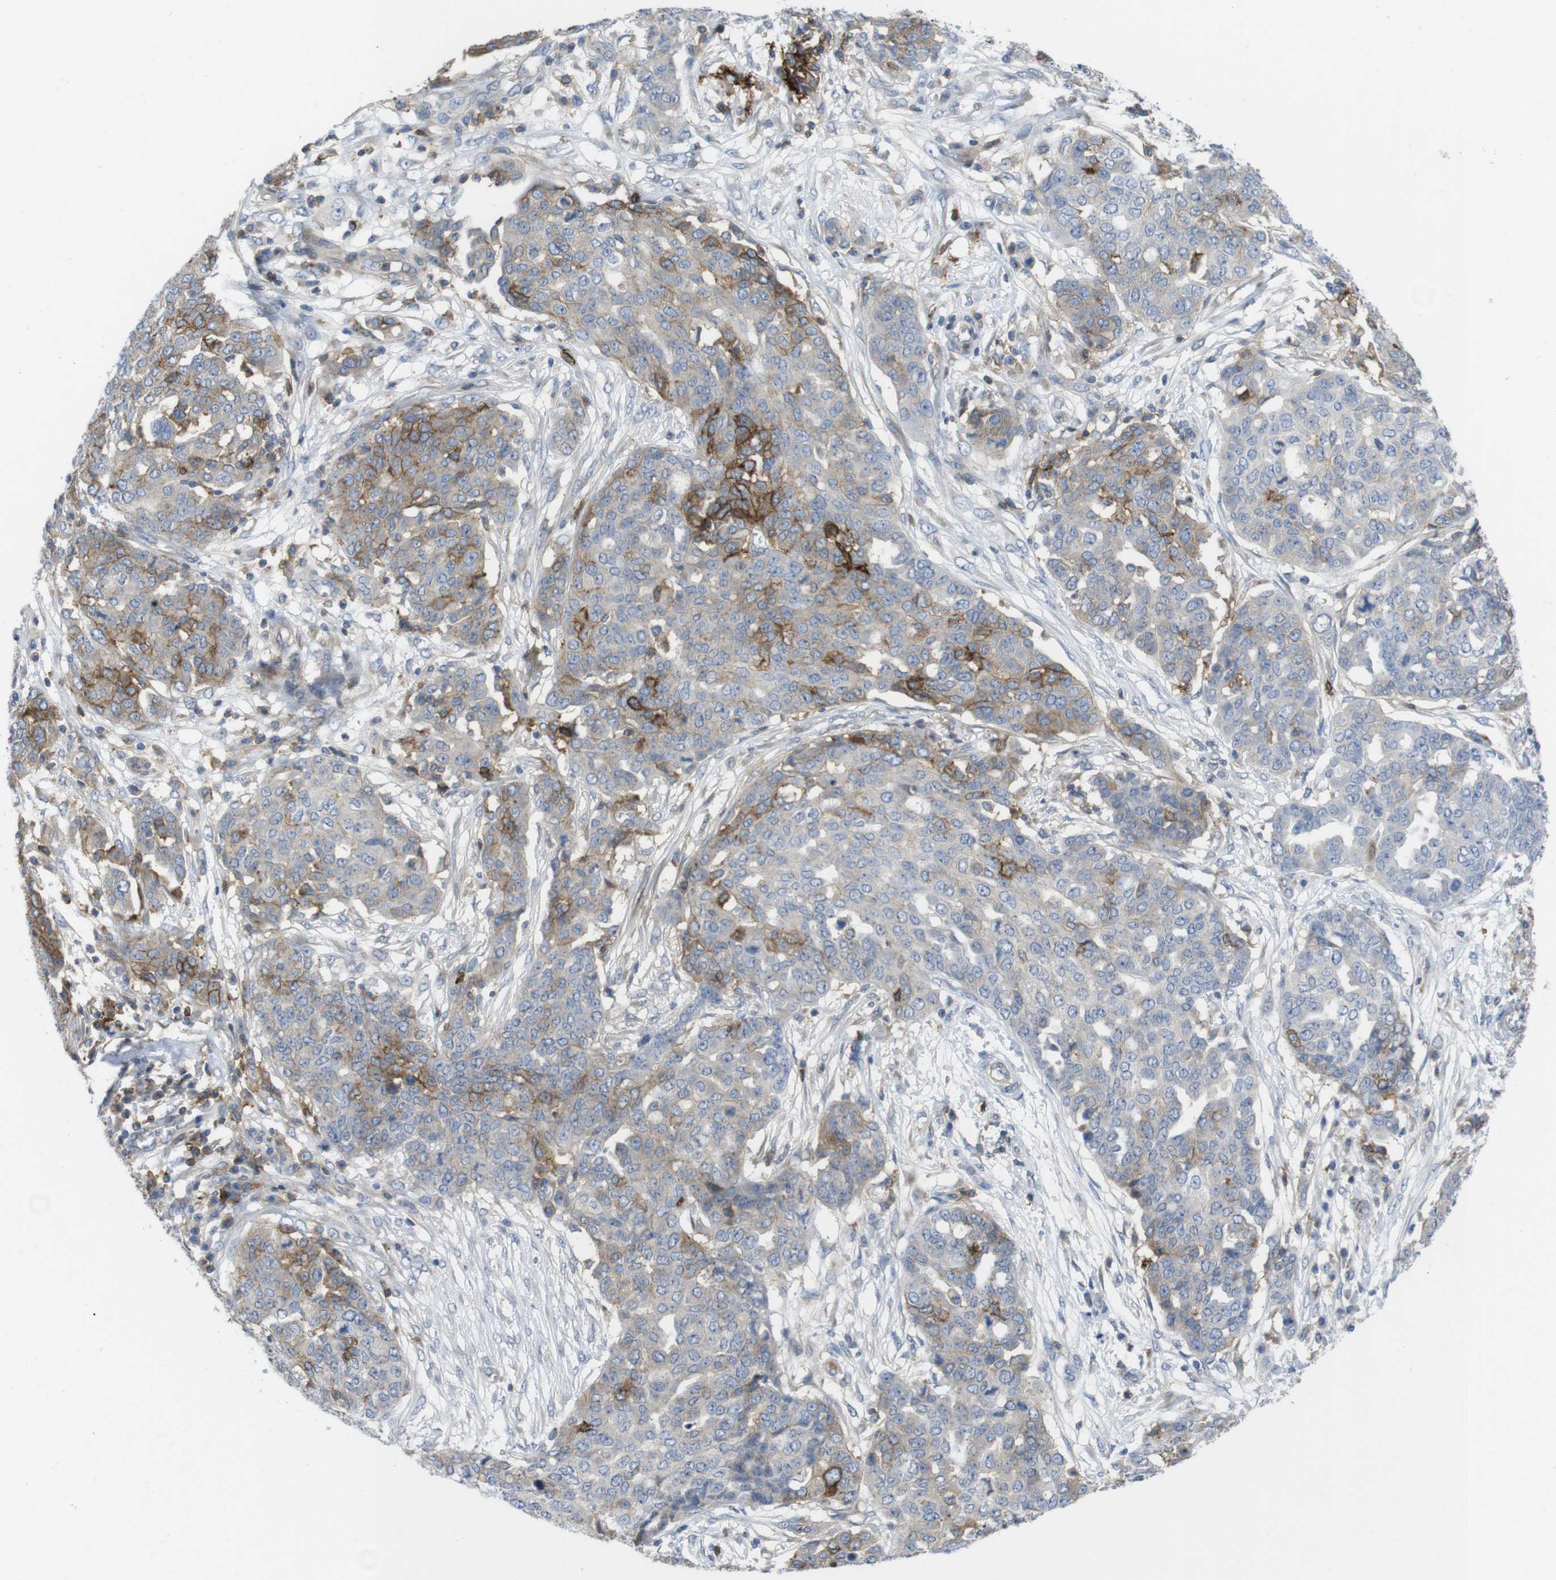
{"staining": {"intensity": "moderate", "quantity": "<25%", "location": "cytoplasmic/membranous"}, "tissue": "ovarian cancer", "cell_type": "Tumor cells", "image_type": "cancer", "snomed": [{"axis": "morphology", "description": "Cystadenocarcinoma, serous, NOS"}, {"axis": "topography", "description": "Soft tissue"}, {"axis": "topography", "description": "Ovary"}], "caption": "The micrograph reveals staining of serous cystadenocarcinoma (ovarian), revealing moderate cytoplasmic/membranous protein expression (brown color) within tumor cells.", "gene": "CCR6", "patient": {"sex": "female", "age": 57}}